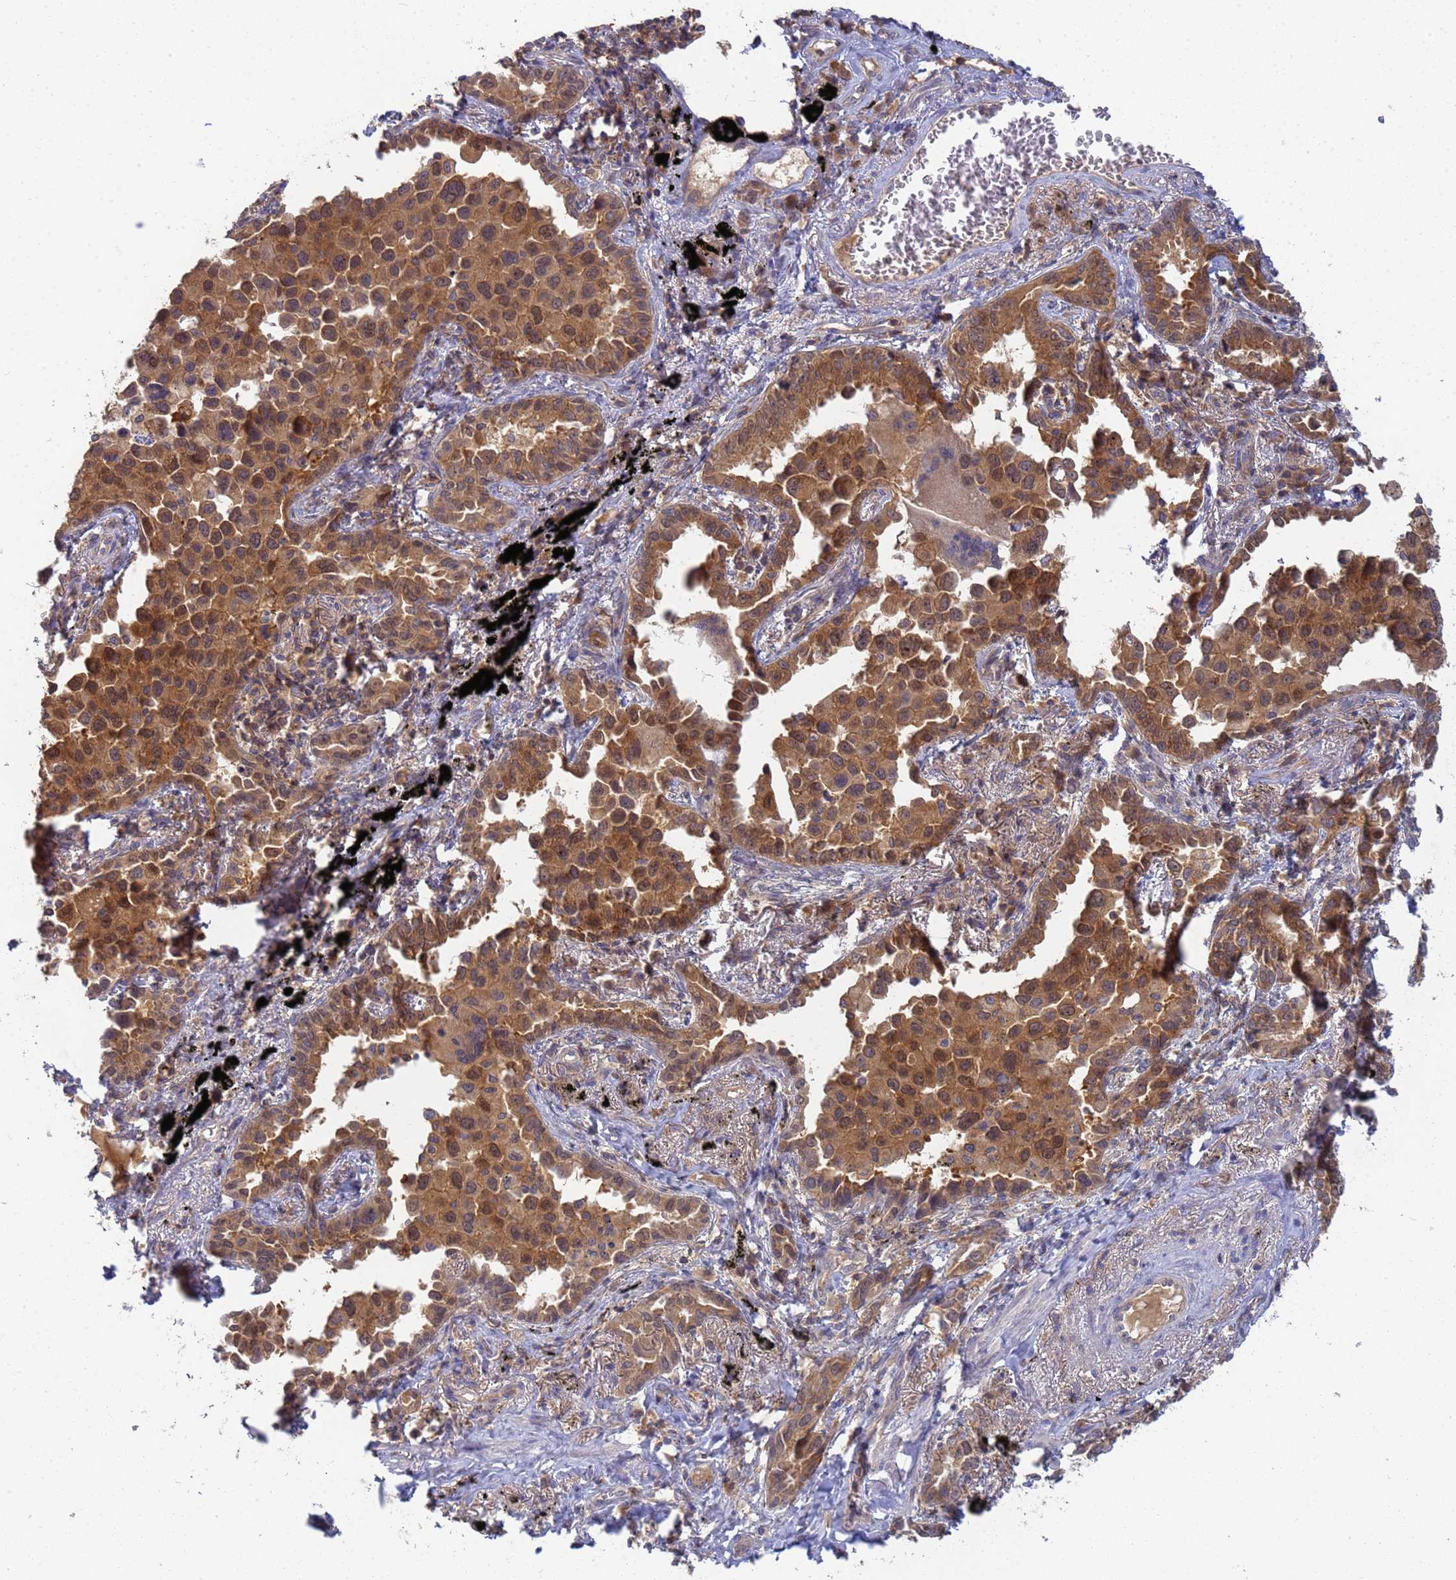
{"staining": {"intensity": "moderate", "quantity": ">75%", "location": "cytoplasmic/membranous,nuclear"}, "tissue": "lung cancer", "cell_type": "Tumor cells", "image_type": "cancer", "snomed": [{"axis": "morphology", "description": "Adenocarcinoma, NOS"}, {"axis": "topography", "description": "Lung"}], "caption": "Immunohistochemistry (IHC) staining of lung cancer, which displays medium levels of moderate cytoplasmic/membranous and nuclear staining in about >75% of tumor cells indicating moderate cytoplasmic/membranous and nuclear protein expression. The staining was performed using DAB (brown) for protein detection and nuclei were counterstained in hematoxylin (blue).", "gene": "SHARPIN", "patient": {"sex": "male", "age": 67}}